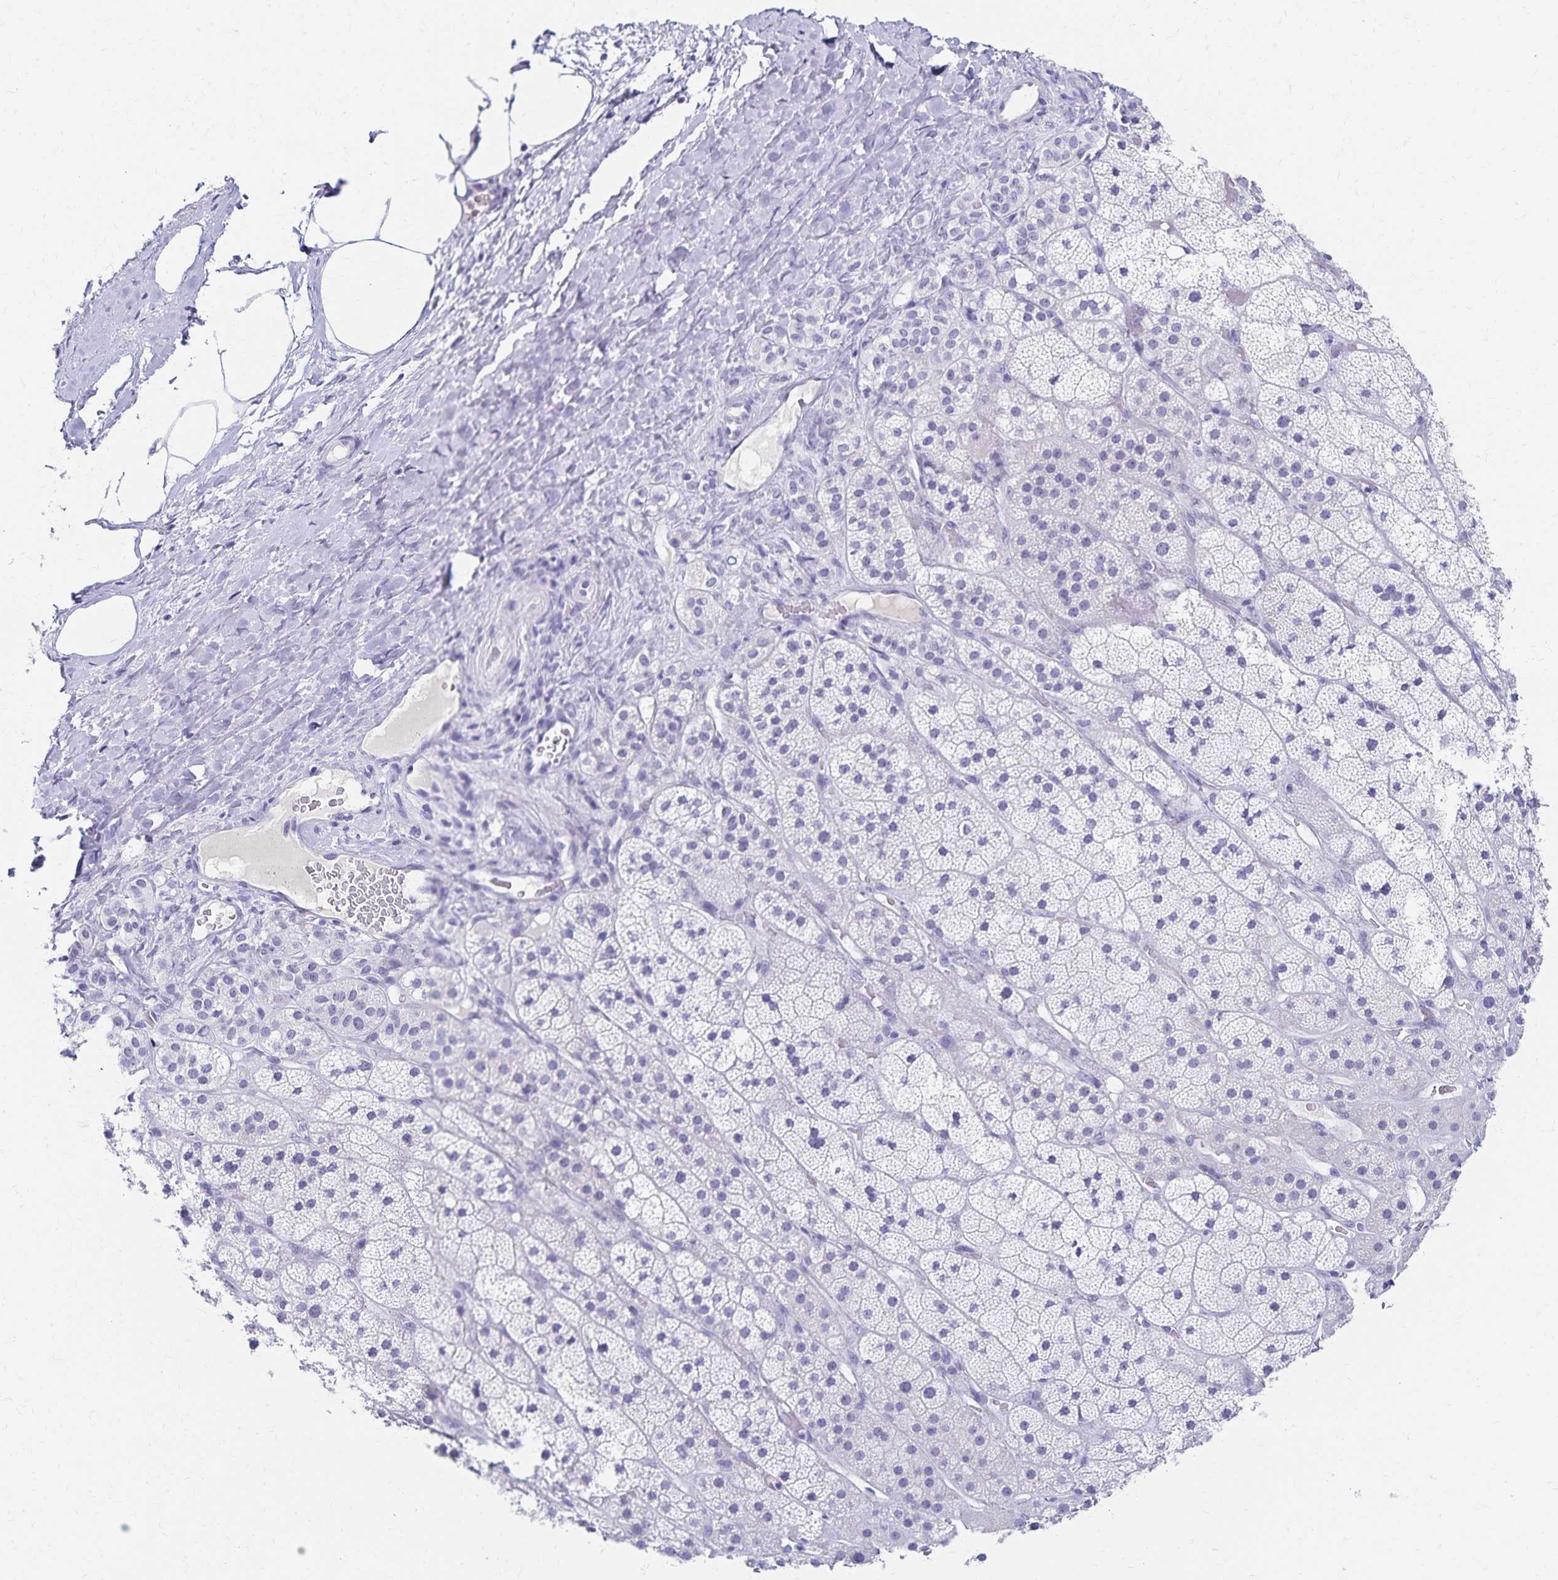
{"staining": {"intensity": "negative", "quantity": "none", "location": "none"}, "tissue": "adrenal gland", "cell_type": "Glandular cells", "image_type": "normal", "snomed": [{"axis": "morphology", "description": "Normal tissue, NOS"}, {"axis": "topography", "description": "Adrenal gland"}], "caption": "A high-resolution micrograph shows IHC staining of benign adrenal gland, which exhibits no significant expression in glandular cells. The staining was performed using DAB (3,3'-diaminobenzidine) to visualize the protein expression in brown, while the nuclei were stained in blue with hematoxylin (Magnification: 20x).", "gene": "C2orf50", "patient": {"sex": "male", "age": 57}}